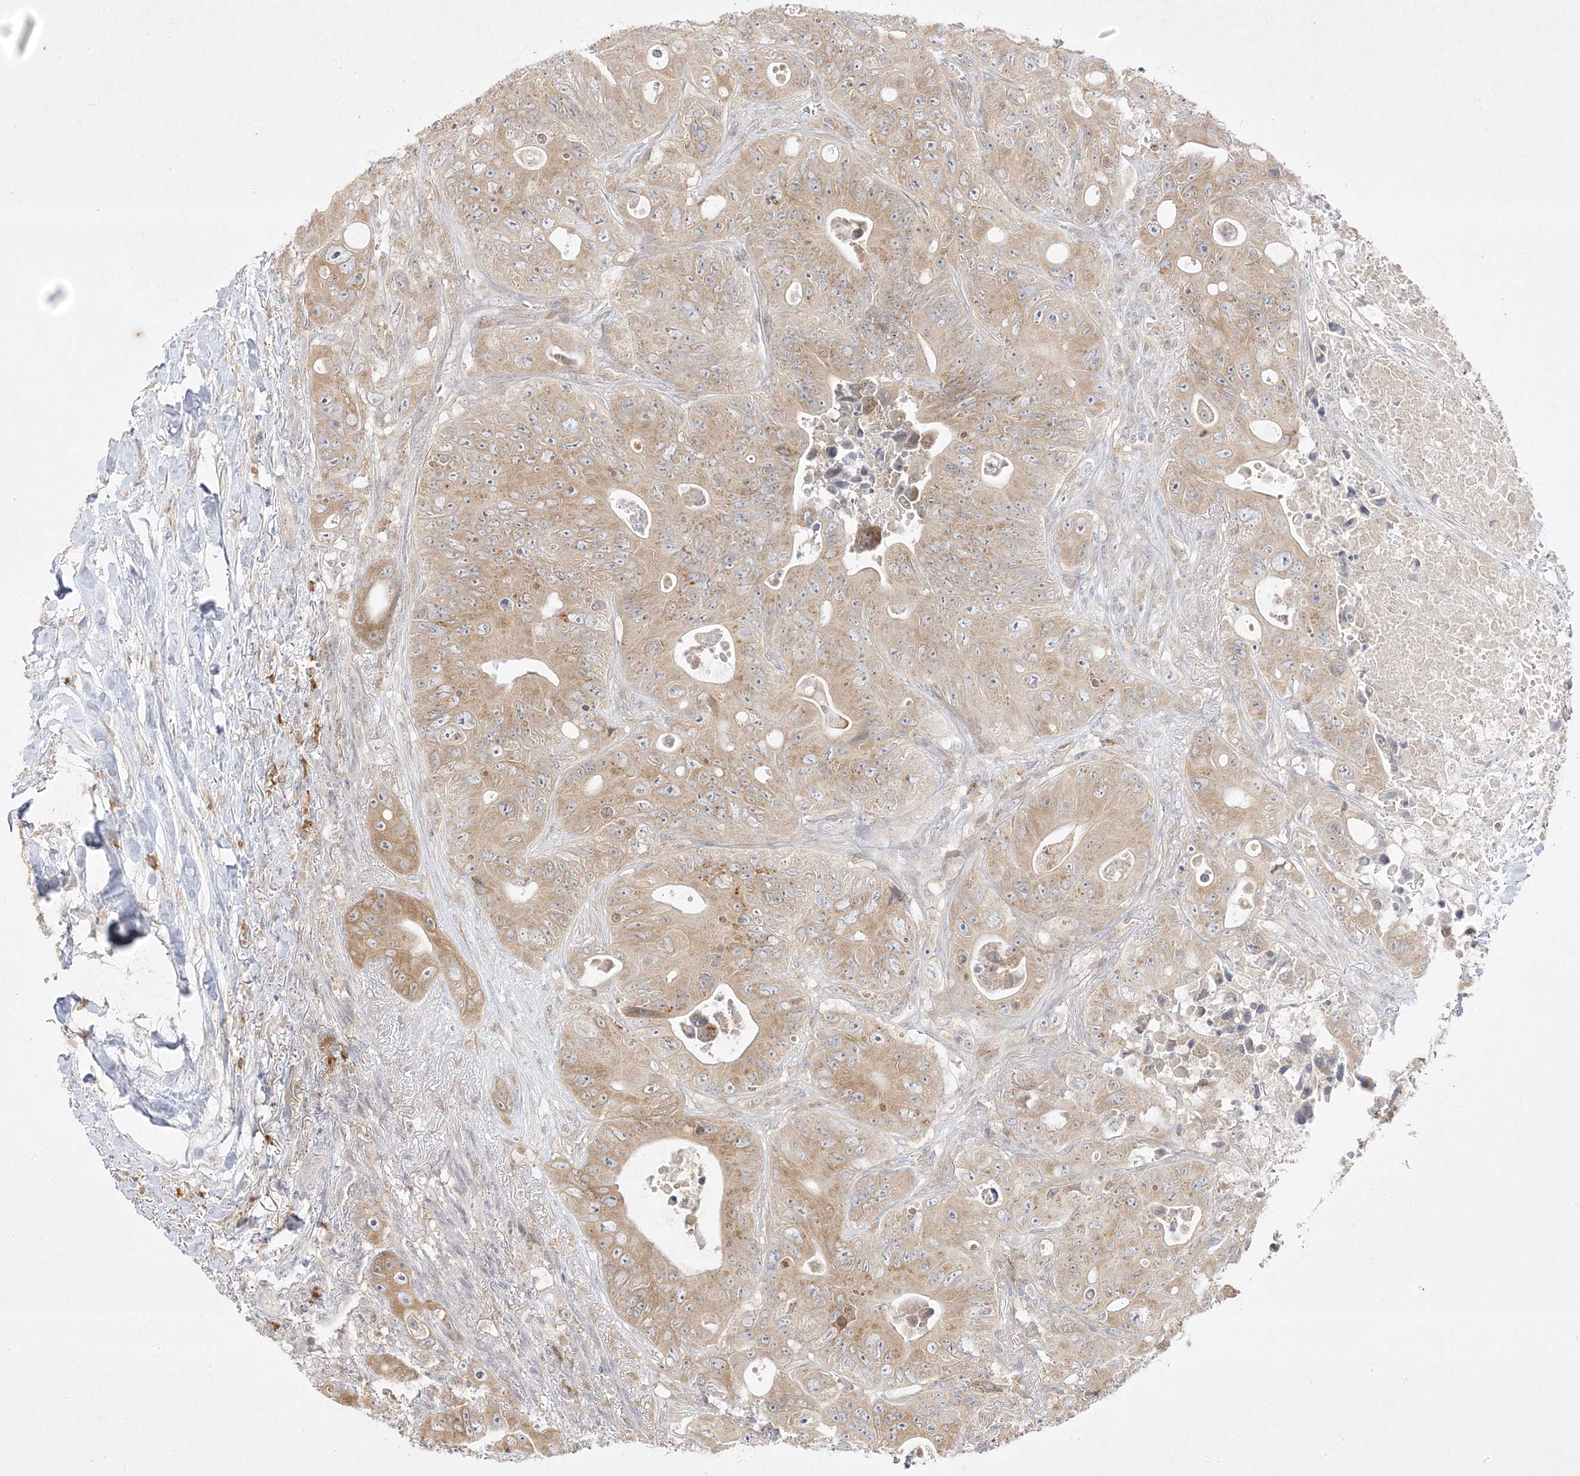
{"staining": {"intensity": "moderate", "quantity": "<25%", "location": "cytoplasmic/membranous"}, "tissue": "colorectal cancer", "cell_type": "Tumor cells", "image_type": "cancer", "snomed": [{"axis": "morphology", "description": "Adenocarcinoma, NOS"}, {"axis": "topography", "description": "Colon"}], "caption": "Immunohistochemical staining of human colorectal cancer displays low levels of moderate cytoplasmic/membranous expression in approximately <25% of tumor cells.", "gene": "C2CD2", "patient": {"sex": "female", "age": 46}}